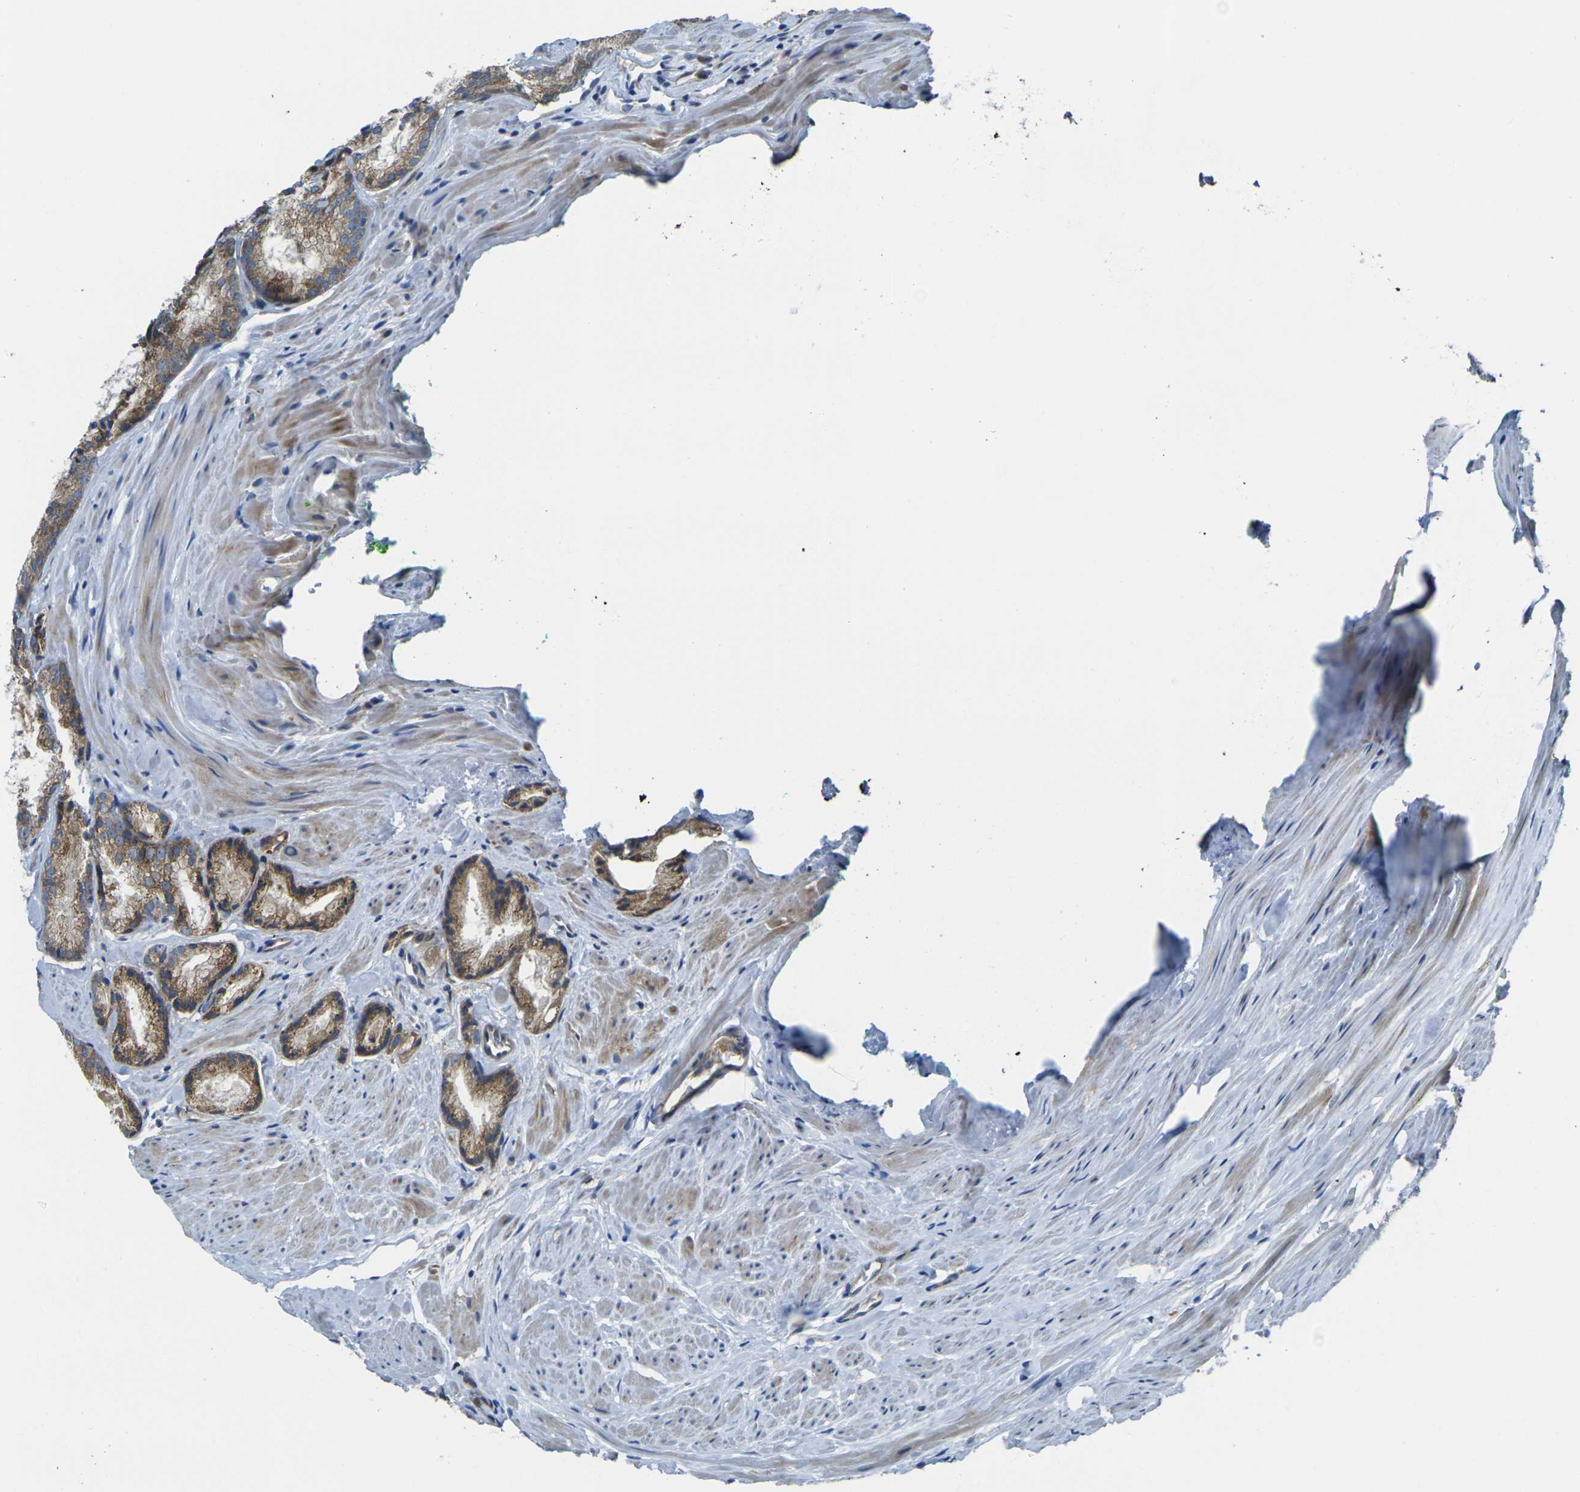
{"staining": {"intensity": "moderate", "quantity": ">75%", "location": "cytoplasmic/membranous"}, "tissue": "prostate cancer", "cell_type": "Tumor cells", "image_type": "cancer", "snomed": [{"axis": "morphology", "description": "Adenocarcinoma, Low grade"}, {"axis": "topography", "description": "Prostate"}], "caption": "An IHC image of tumor tissue is shown. Protein staining in brown labels moderate cytoplasmic/membranous positivity in prostate cancer (adenocarcinoma (low-grade)) within tumor cells.", "gene": "FZD1", "patient": {"sex": "male", "age": 64}}